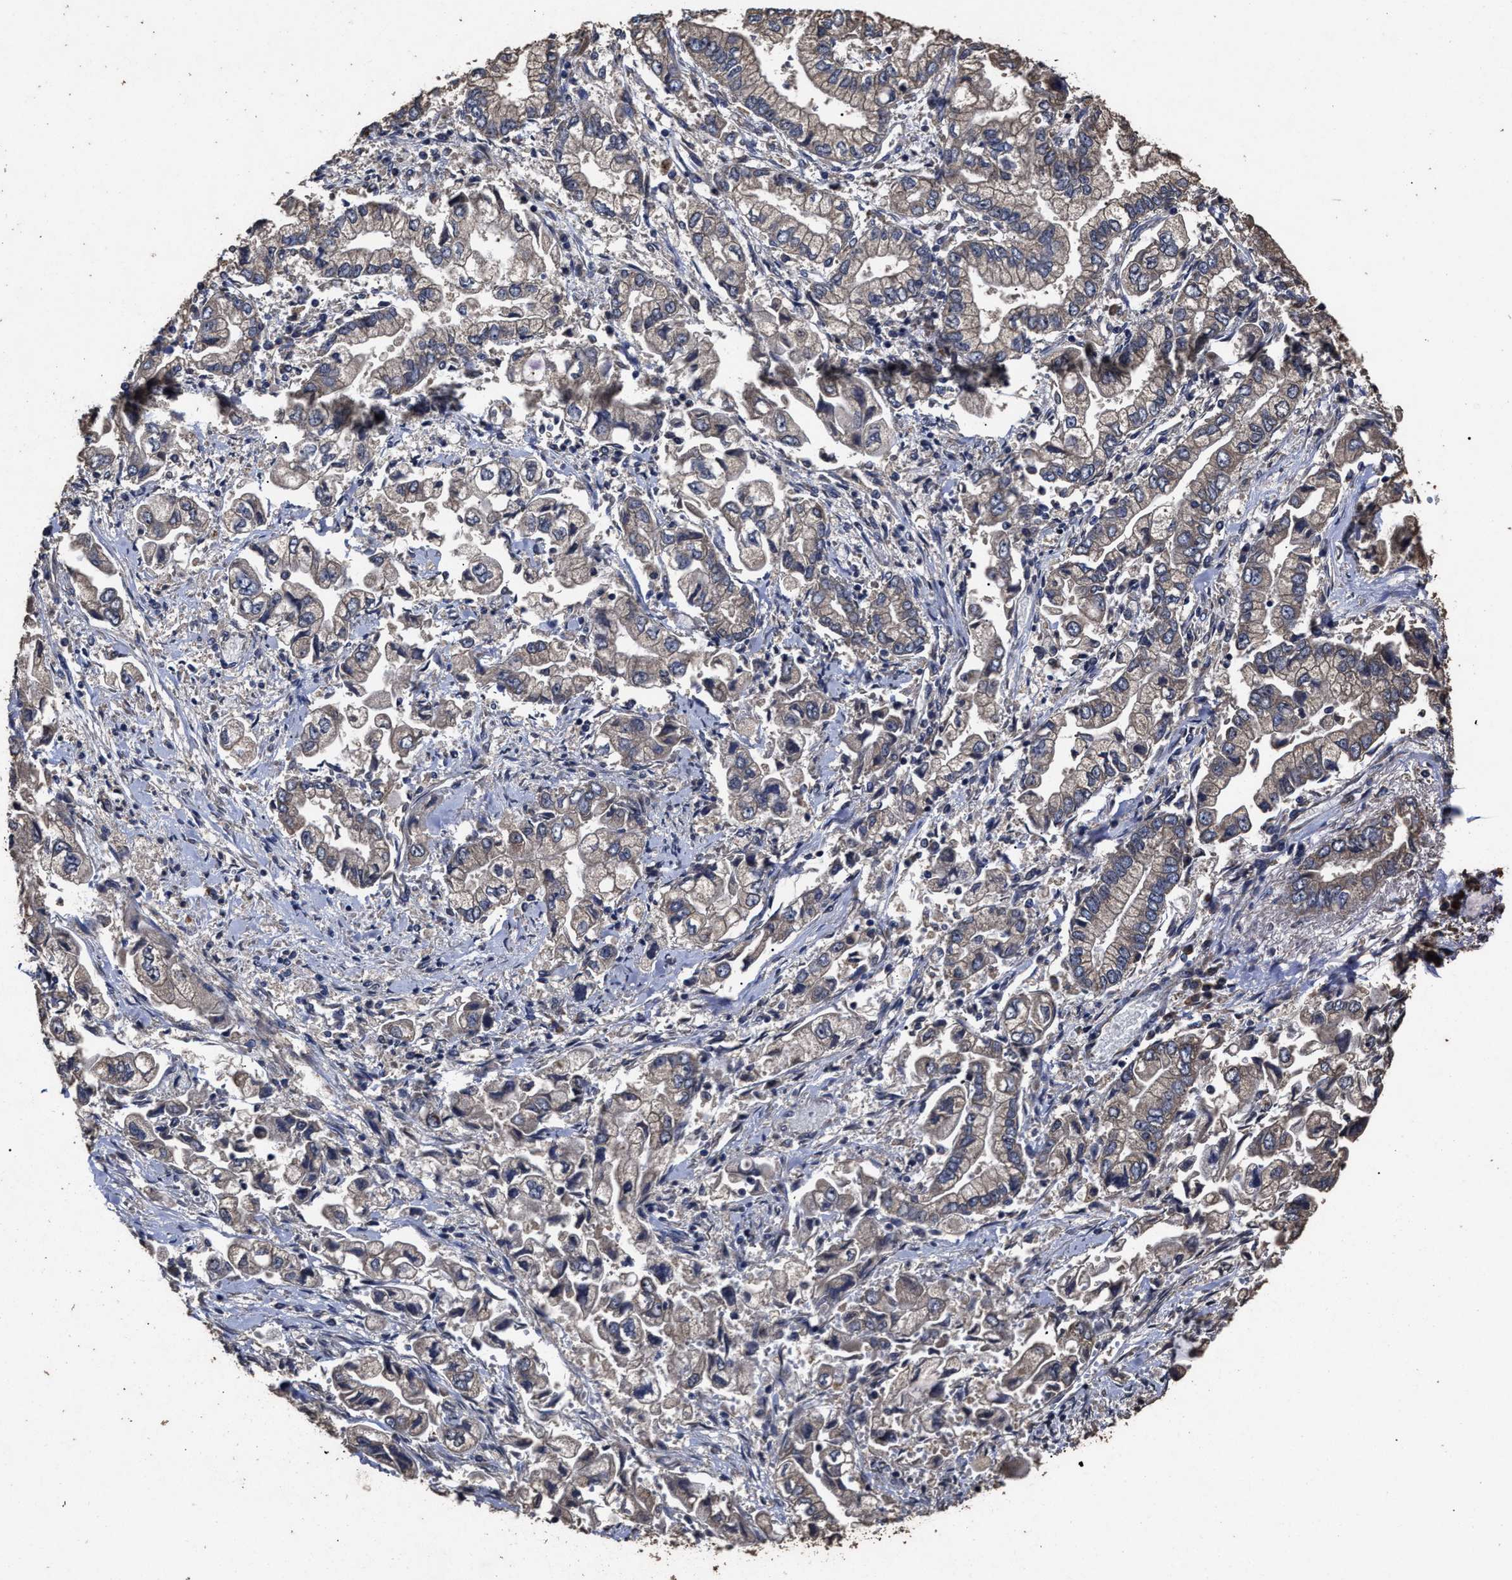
{"staining": {"intensity": "weak", "quantity": ">75%", "location": "cytoplasmic/membranous"}, "tissue": "stomach cancer", "cell_type": "Tumor cells", "image_type": "cancer", "snomed": [{"axis": "morphology", "description": "Normal tissue, NOS"}, {"axis": "morphology", "description": "Adenocarcinoma, NOS"}, {"axis": "topography", "description": "Stomach"}], "caption": "Immunohistochemistry (DAB (3,3'-diaminobenzidine)) staining of stomach adenocarcinoma exhibits weak cytoplasmic/membranous protein expression in about >75% of tumor cells.", "gene": "PPM1K", "patient": {"sex": "male", "age": 62}}